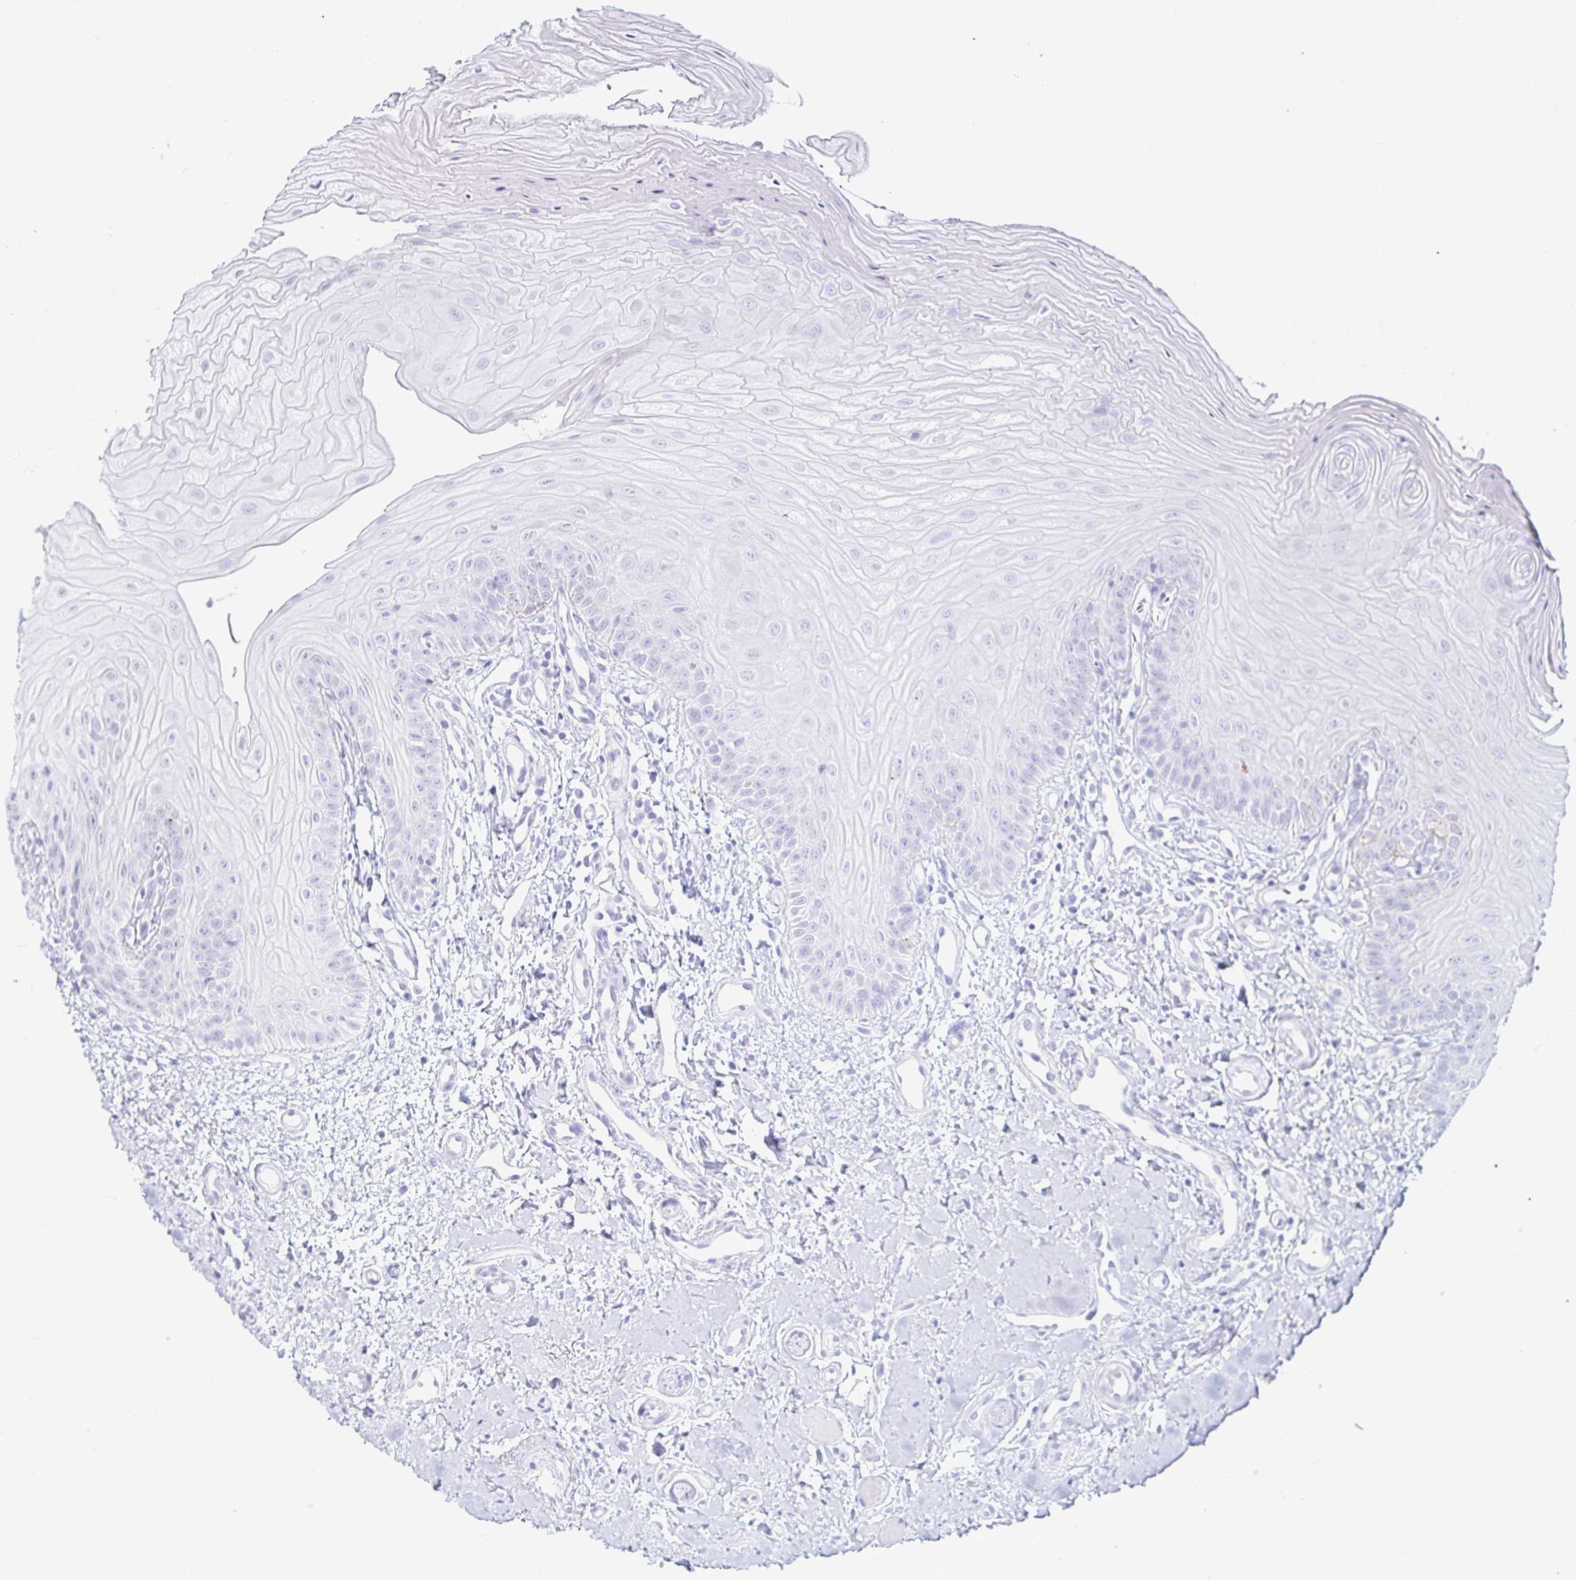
{"staining": {"intensity": "negative", "quantity": "none", "location": "none"}, "tissue": "oral mucosa", "cell_type": "Squamous epithelial cells", "image_type": "normal", "snomed": [{"axis": "morphology", "description": "Normal tissue, NOS"}, {"axis": "topography", "description": "Oral tissue"}], "caption": "Immunohistochemistry of unremarkable human oral mucosa exhibits no staining in squamous epithelial cells. (Stains: DAB immunohistochemistry with hematoxylin counter stain, Microscopy: brightfield microscopy at high magnification).", "gene": "ERICH6", "patient": {"sex": "female", "age": 73}}